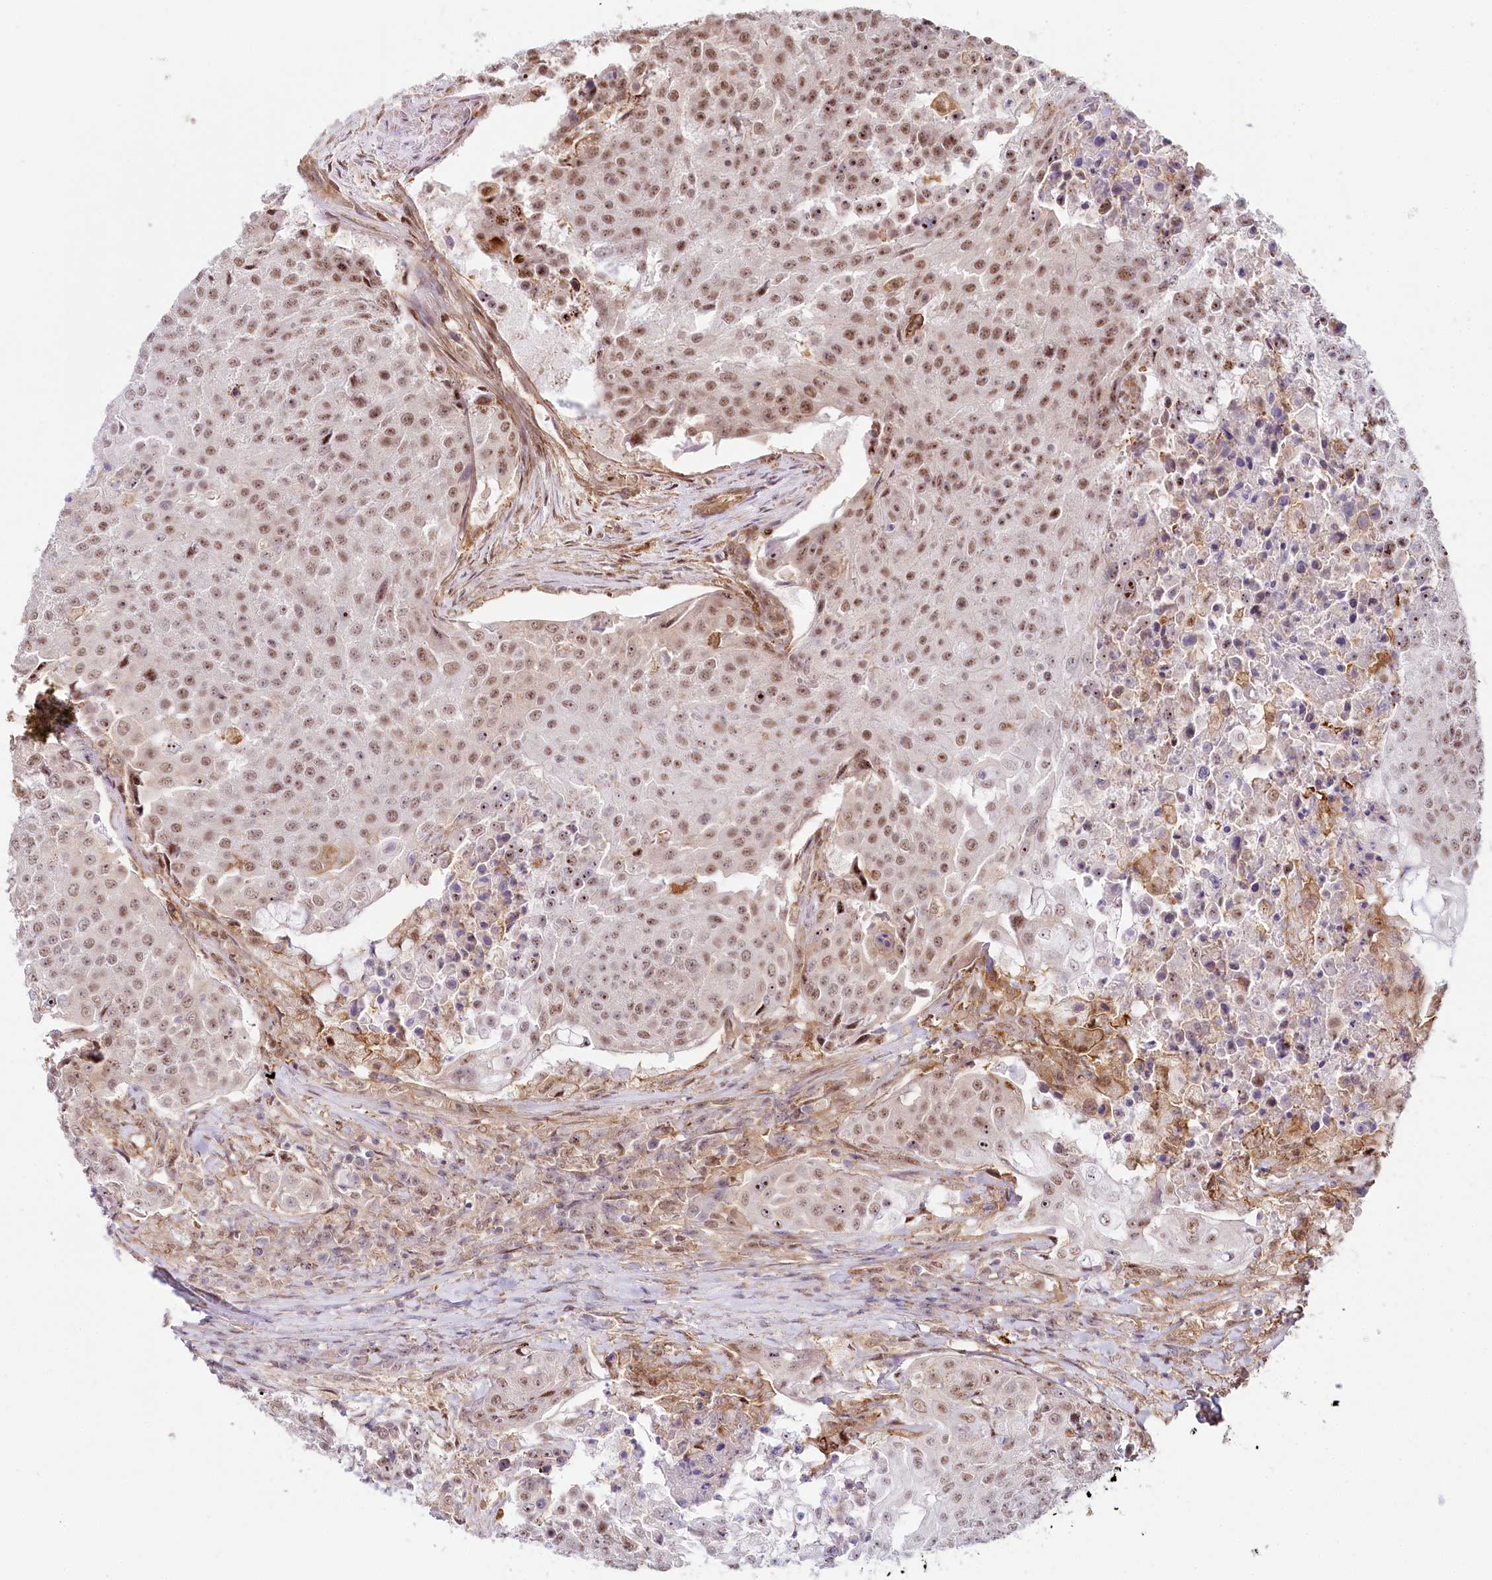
{"staining": {"intensity": "moderate", "quantity": ">75%", "location": "nuclear"}, "tissue": "urothelial cancer", "cell_type": "Tumor cells", "image_type": "cancer", "snomed": [{"axis": "morphology", "description": "Urothelial carcinoma, High grade"}, {"axis": "topography", "description": "Urinary bladder"}], "caption": "A micrograph showing moderate nuclear staining in about >75% of tumor cells in urothelial cancer, as visualized by brown immunohistochemical staining.", "gene": "TUBGCP2", "patient": {"sex": "female", "age": 63}}